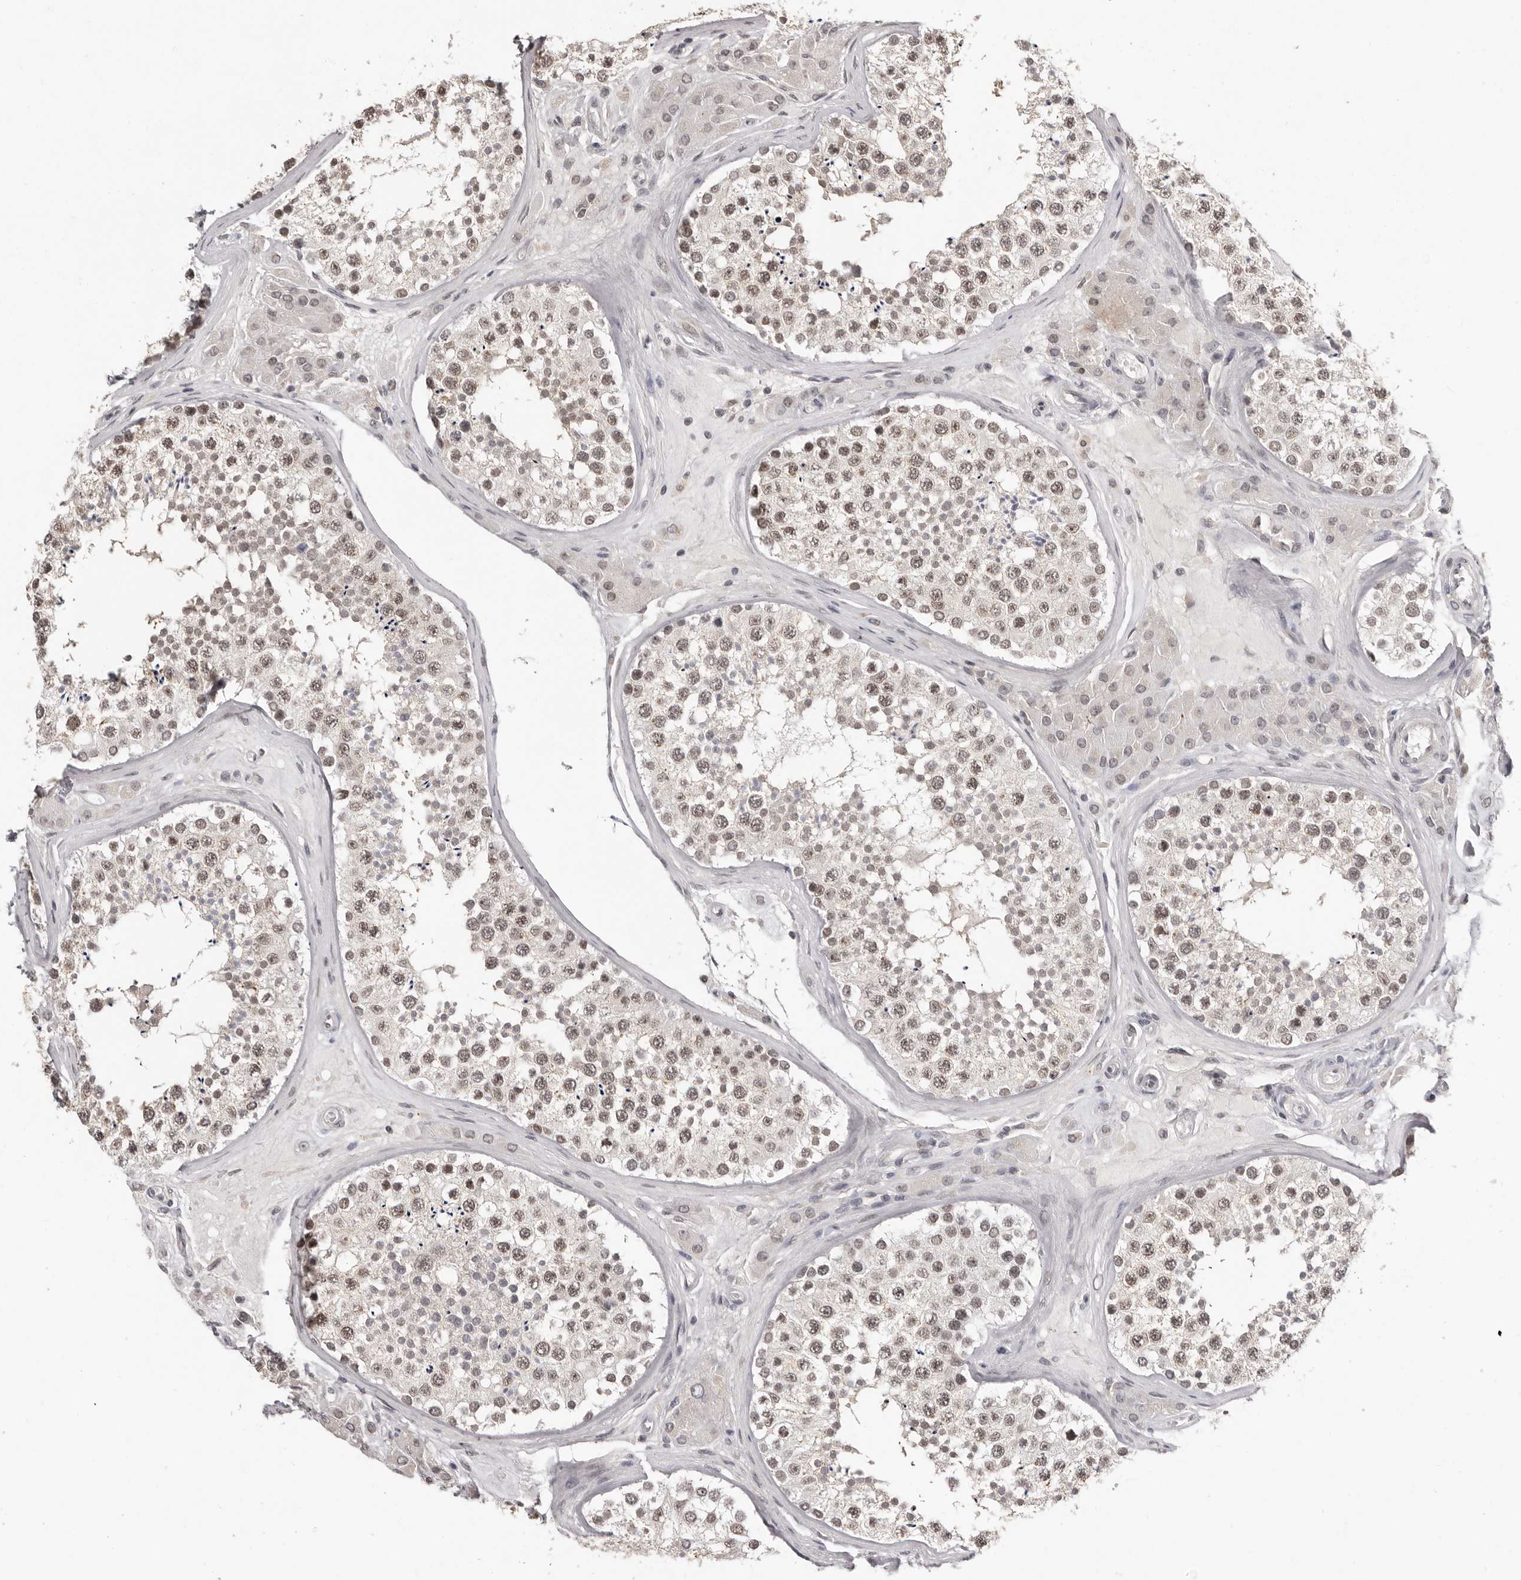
{"staining": {"intensity": "moderate", "quantity": ">75%", "location": "nuclear"}, "tissue": "testis", "cell_type": "Cells in seminiferous ducts", "image_type": "normal", "snomed": [{"axis": "morphology", "description": "Normal tissue, NOS"}, {"axis": "topography", "description": "Testis"}], "caption": "A brown stain highlights moderate nuclear positivity of a protein in cells in seminiferous ducts of normal human testis. The protein is shown in brown color, while the nuclei are stained blue.", "gene": "SRCAP", "patient": {"sex": "male", "age": 46}}